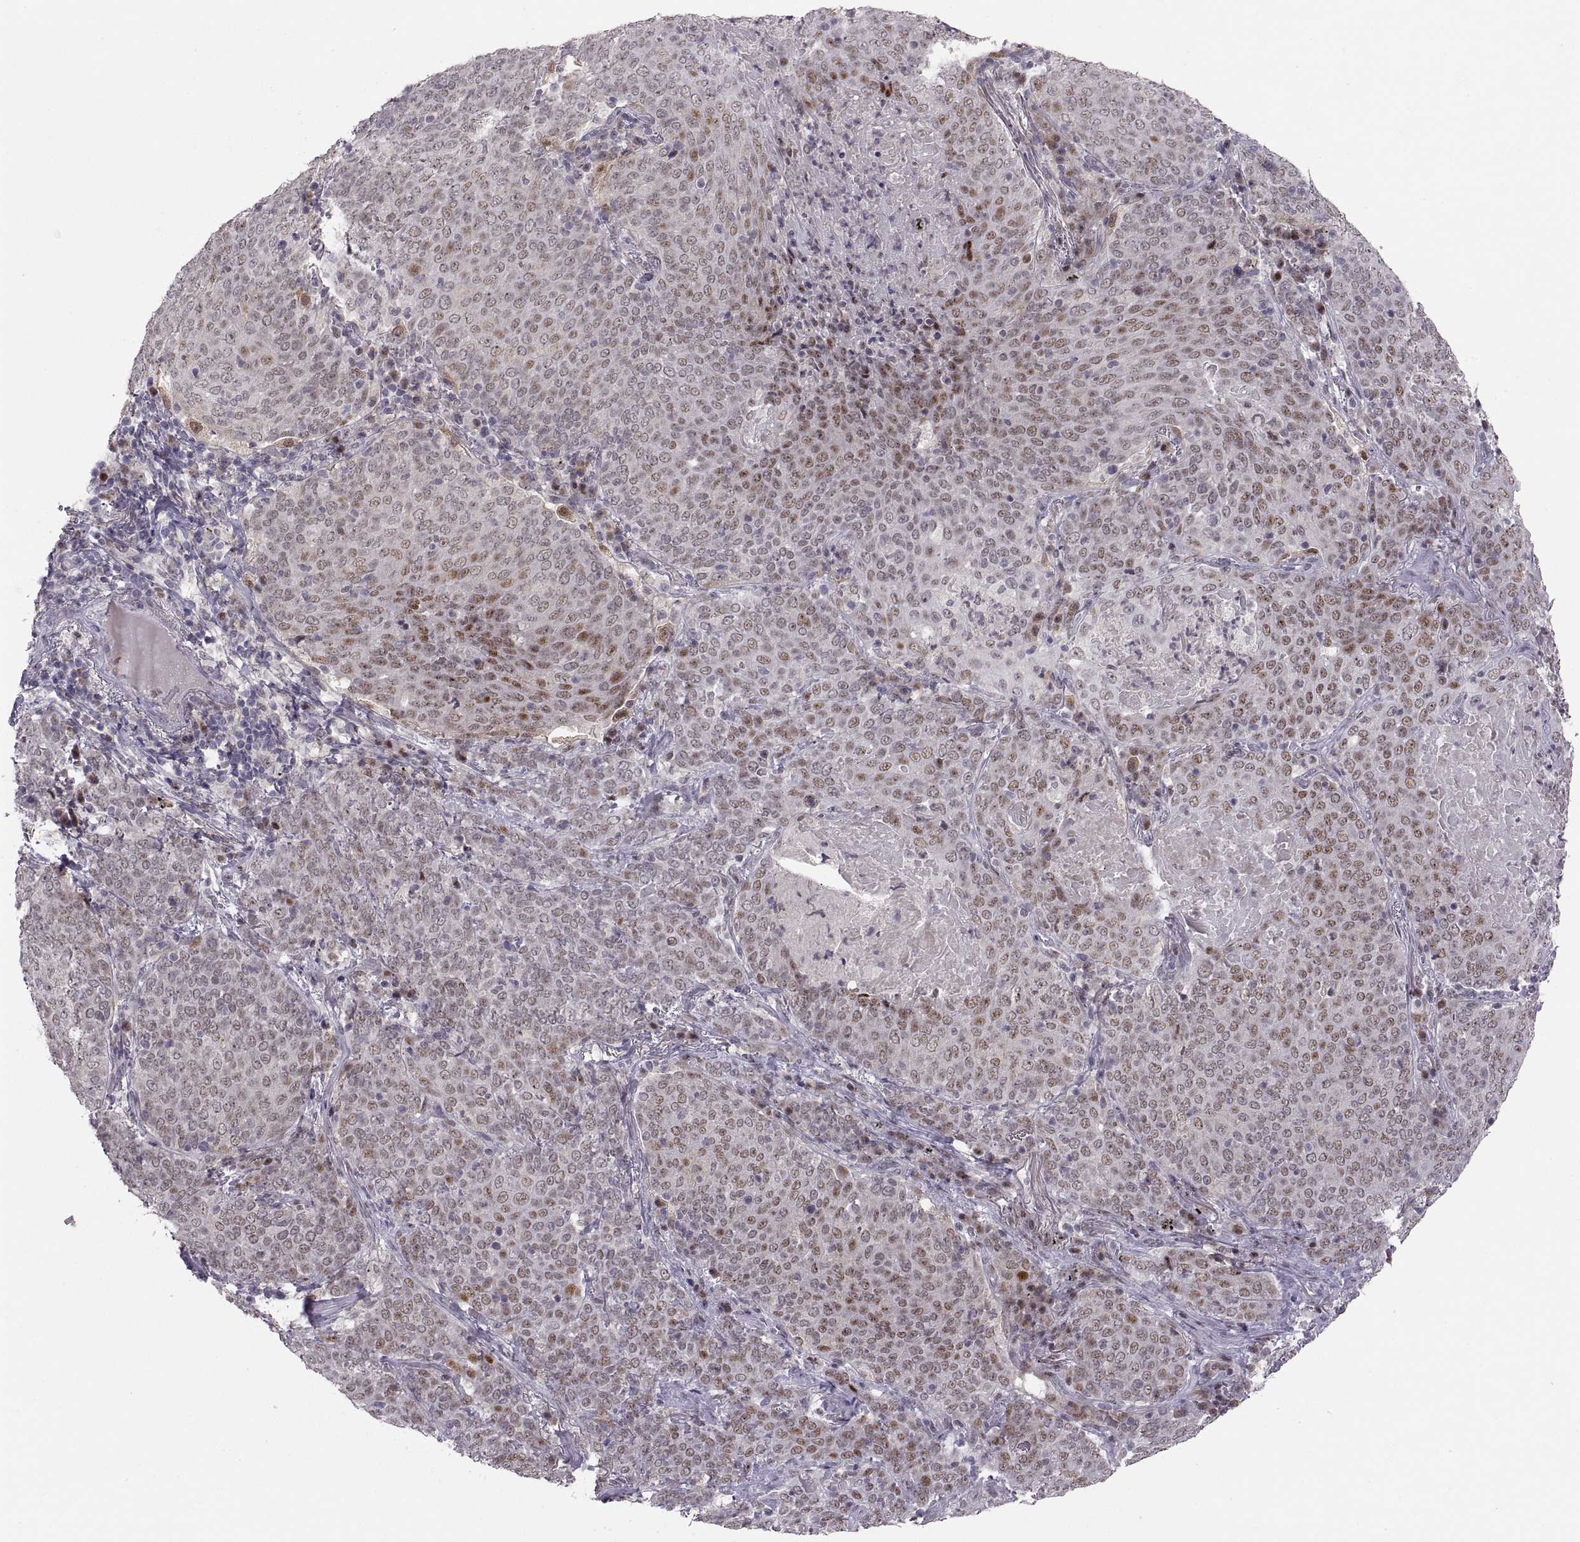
{"staining": {"intensity": "moderate", "quantity": "25%-75%", "location": "nuclear"}, "tissue": "lung cancer", "cell_type": "Tumor cells", "image_type": "cancer", "snomed": [{"axis": "morphology", "description": "Squamous cell carcinoma, NOS"}, {"axis": "topography", "description": "Lung"}], "caption": "High-magnification brightfield microscopy of squamous cell carcinoma (lung) stained with DAB (3,3'-diaminobenzidine) (brown) and counterstained with hematoxylin (blue). tumor cells exhibit moderate nuclear positivity is appreciated in approximately25%-75% of cells. The protein of interest is shown in brown color, while the nuclei are stained blue.", "gene": "SNAI1", "patient": {"sex": "male", "age": 82}}